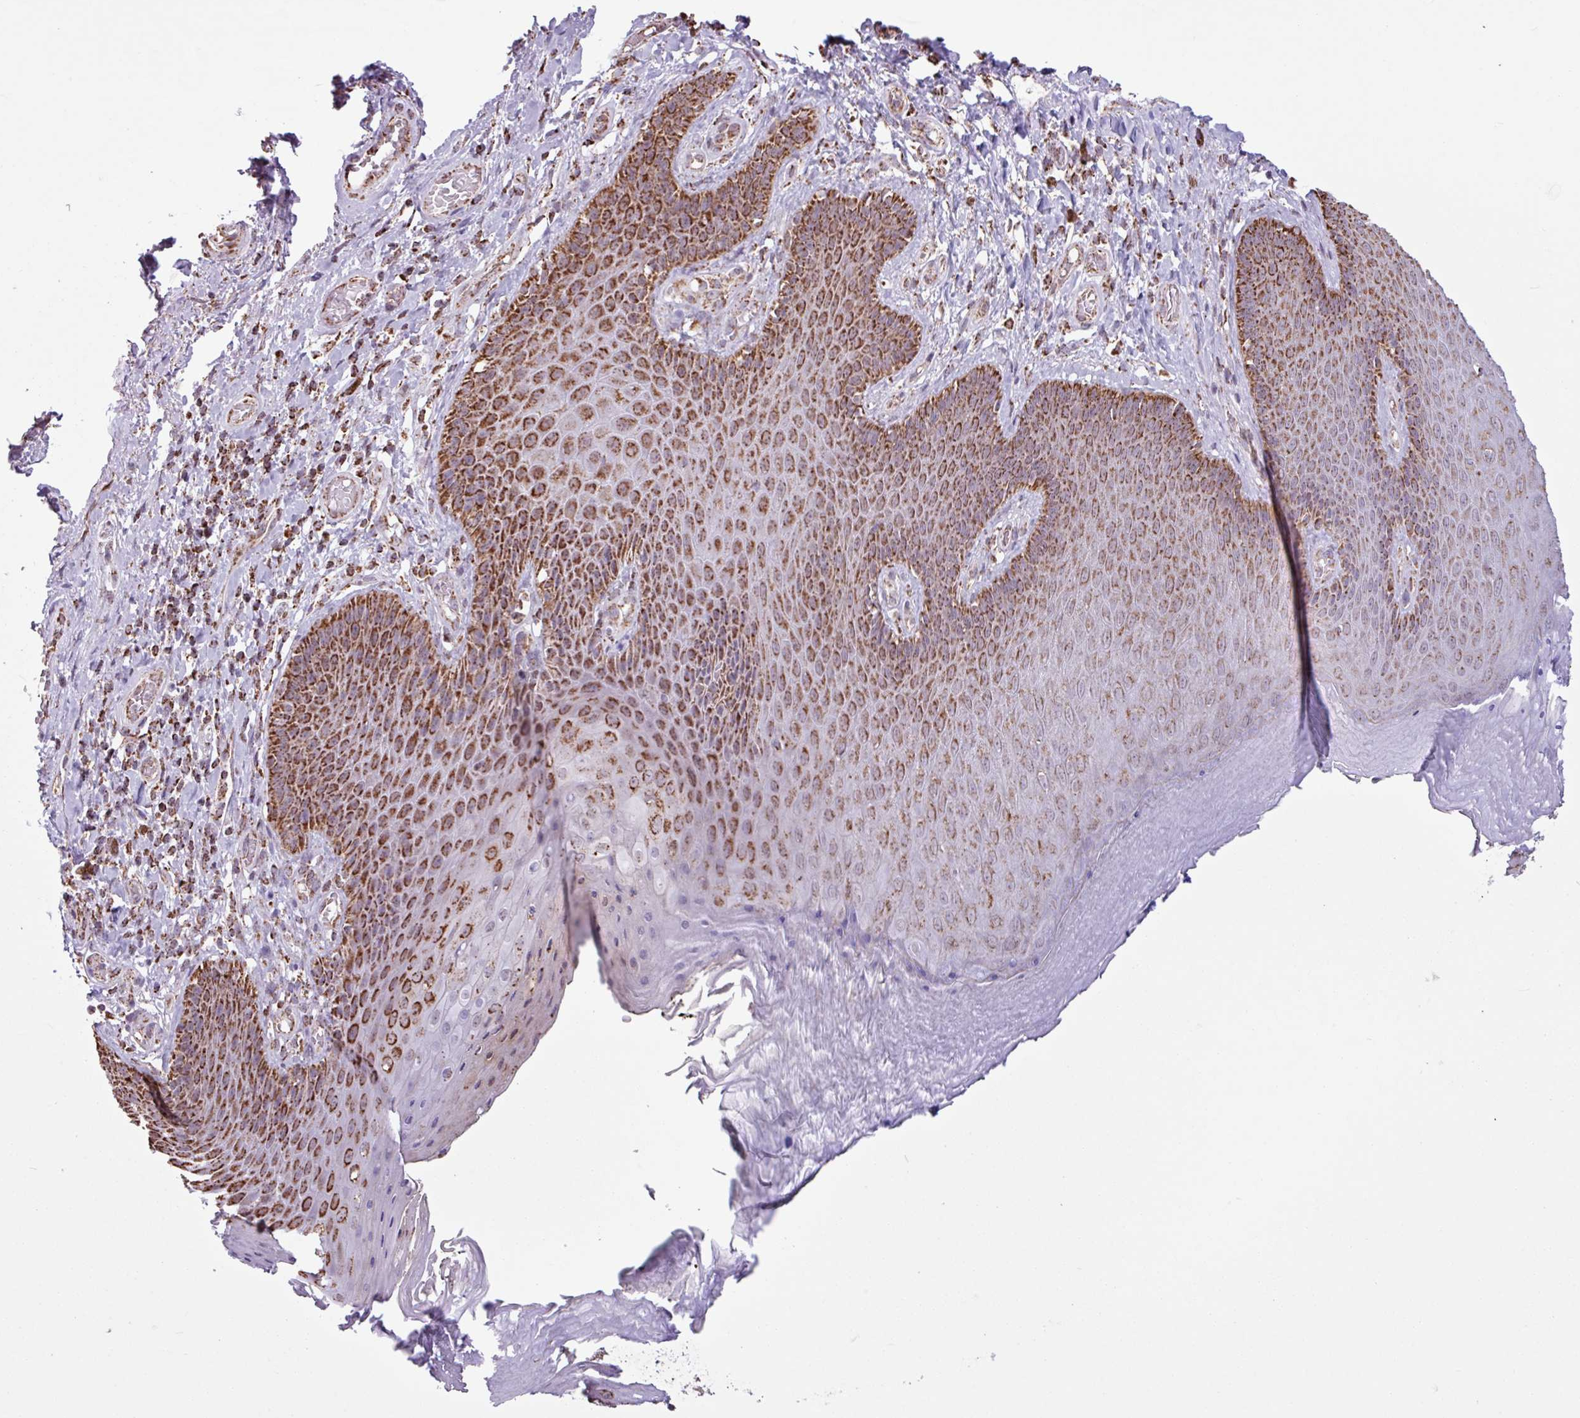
{"staining": {"intensity": "strong", "quantity": ">75%", "location": "cytoplasmic/membranous"}, "tissue": "skin", "cell_type": "Epidermal cells", "image_type": "normal", "snomed": [{"axis": "morphology", "description": "Normal tissue, NOS"}, {"axis": "topography", "description": "Anal"}, {"axis": "topography", "description": "Peripheral nerve tissue"}], "caption": "High-magnification brightfield microscopy of unremarkable skin stained with DAB (3,3'-diaminobenzidine) (brown) and counterstained with hematoxylin (blue). epidermal cells exhibit strong cytoplasmic/membranous positivity is present in about>75% of cells.", "gene": "ALG8", "patient": {"sex": "male", "age": 53}}